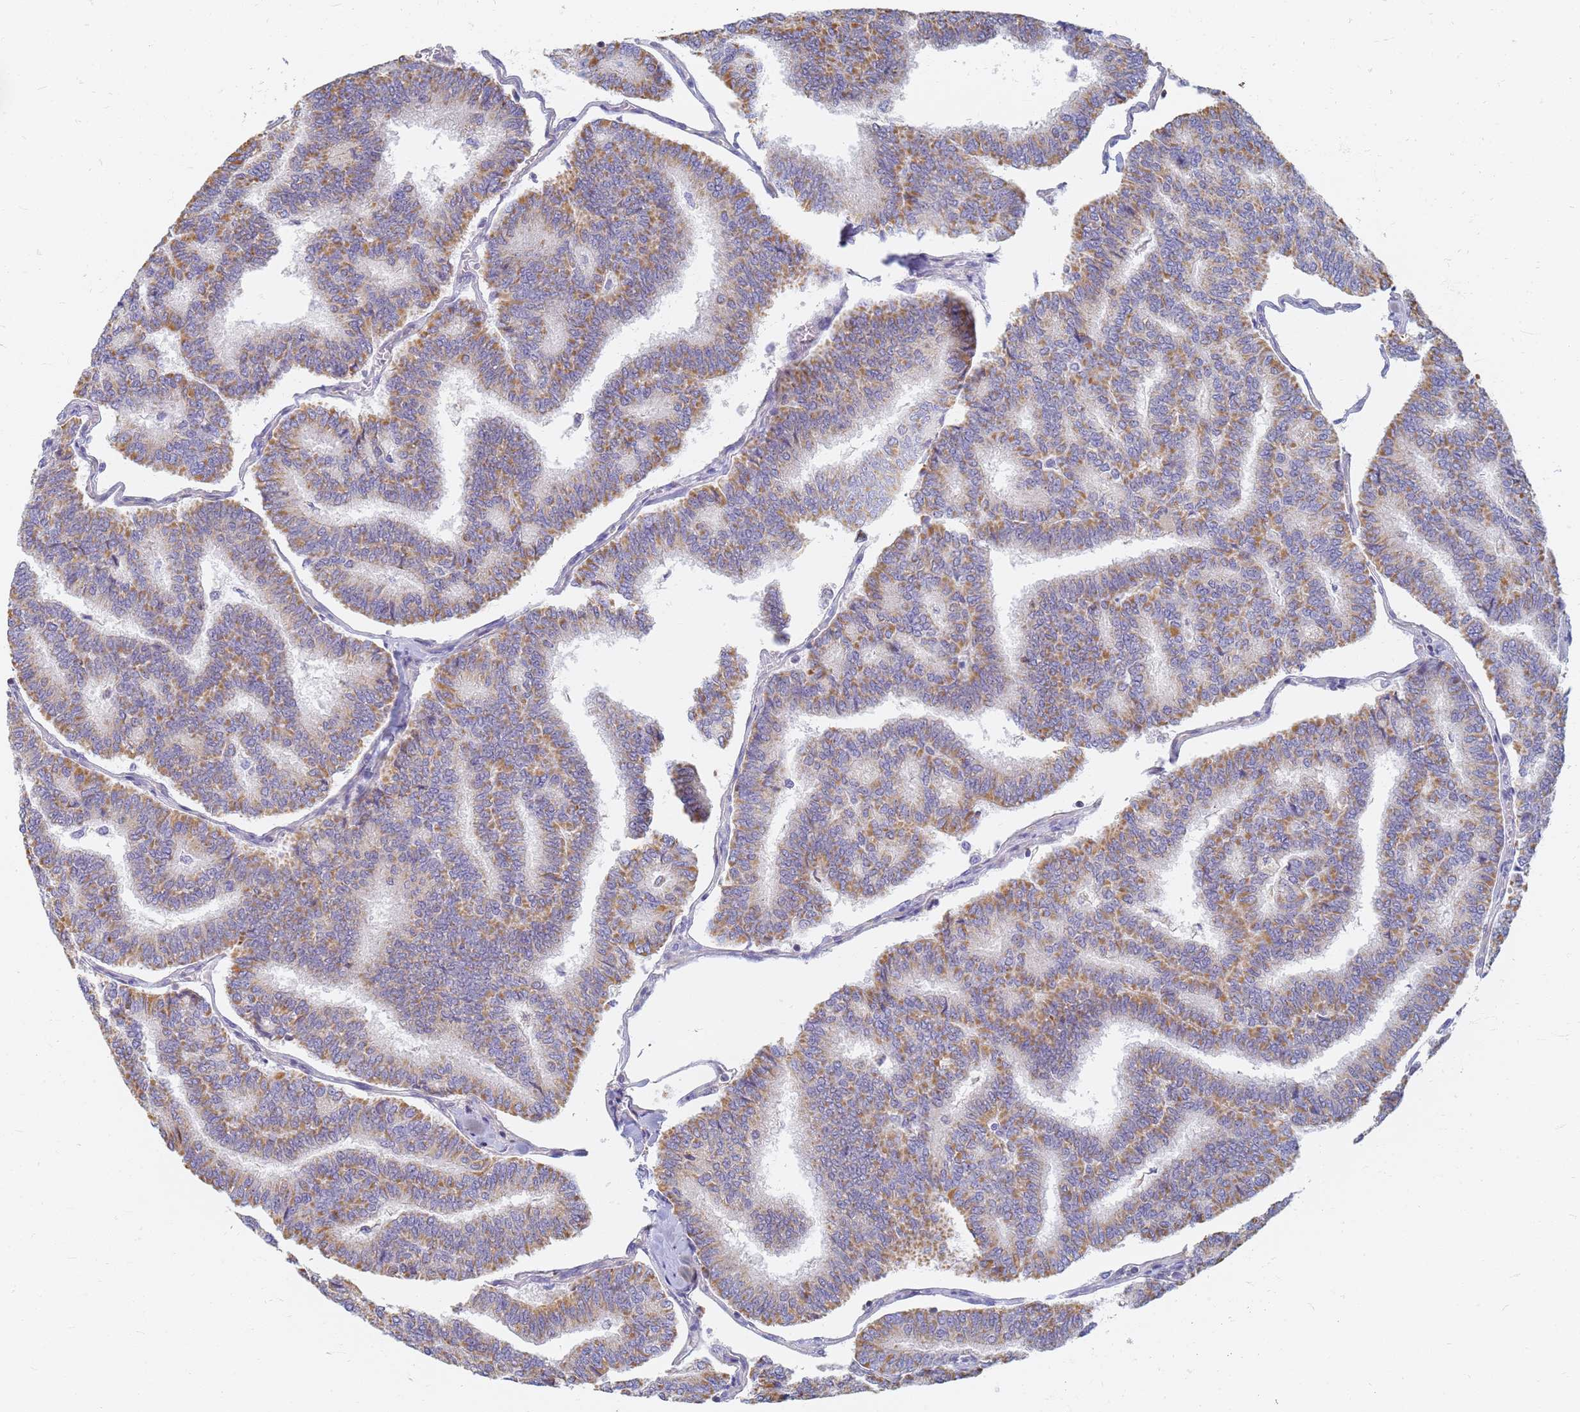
{"staining": {"intensity": "moderate", "quantity": ">75%", "location": "cytoplasmic/membranous"}, "tissue": "thyroid cancer", "cell_type": "Tumor cells", "image_type": "cancer", "snomed": [{"axis": "morphology", "description": "Papillary adenocarcinoma, NOS"}, {"axis": "topography", "description": "Thyroid gland"}], "caption": "Thyroid papillary adenocarcinoma was stained to show a protein in brown. There is medium levels of moderate cytoplasmic/membranous staining in approximately >75% of tumor cells.", "gene": "UTP23", "patient": {"sex": "female", "age": 35}}